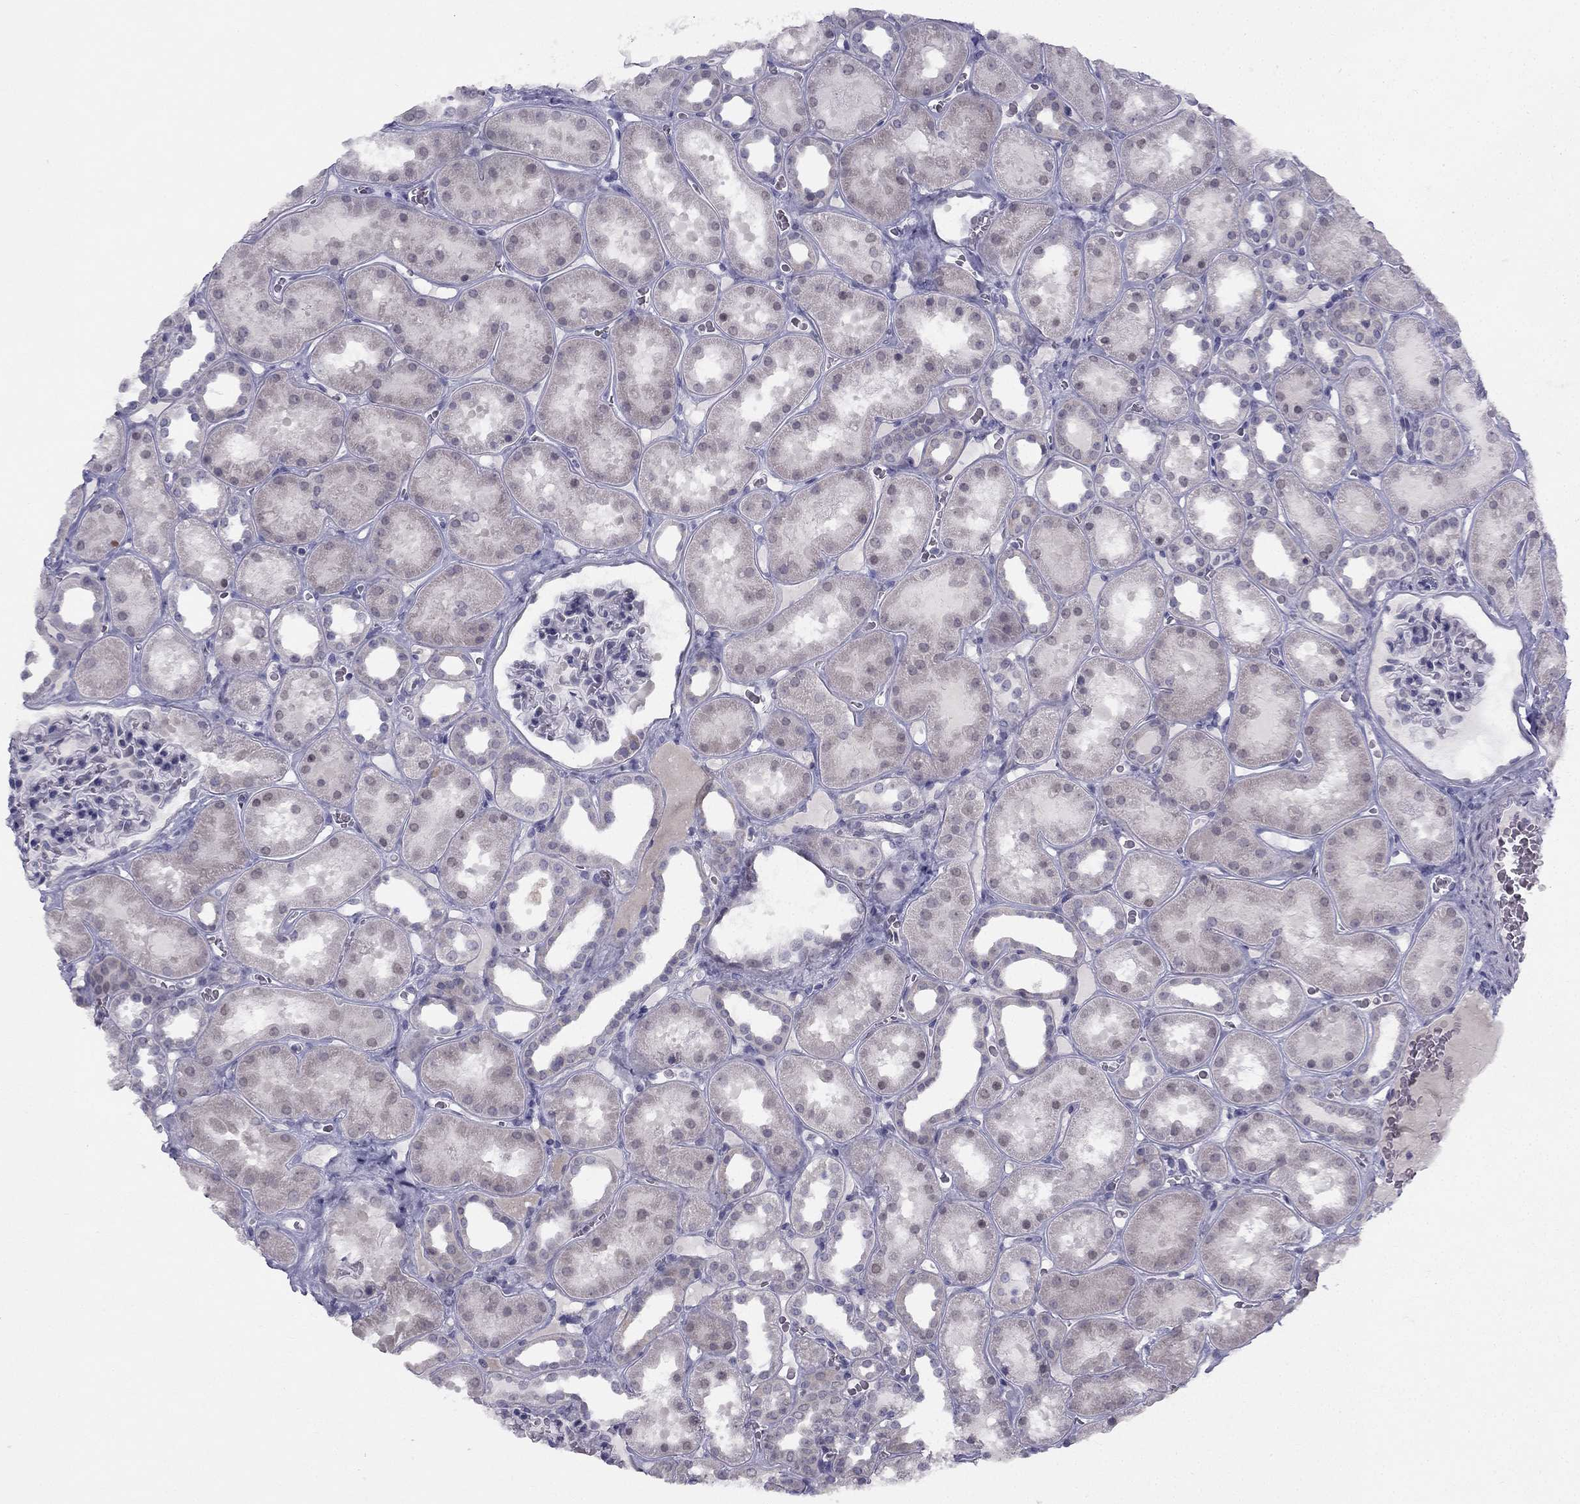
{"staining": {"intensity": "negative", "quantity": "none", "location": "none"}, "tissue": "kidney", "cell_type": "Cells in glomeruli", "image_type": "normal", "snomed": [{"axis": "morphology", "description": "Normal tissue, NOS"}, {"axis": "topography", "description": "Kidney"}], "caption": "Cells in glomeruli are negative for brown protein staining in normal kidney. (DAB (3,3'-diaminobenzidine) immunohistochemistry, high magnification).", "gene": "TRPS1", "patient": {"sex": "female", "age": 41}}